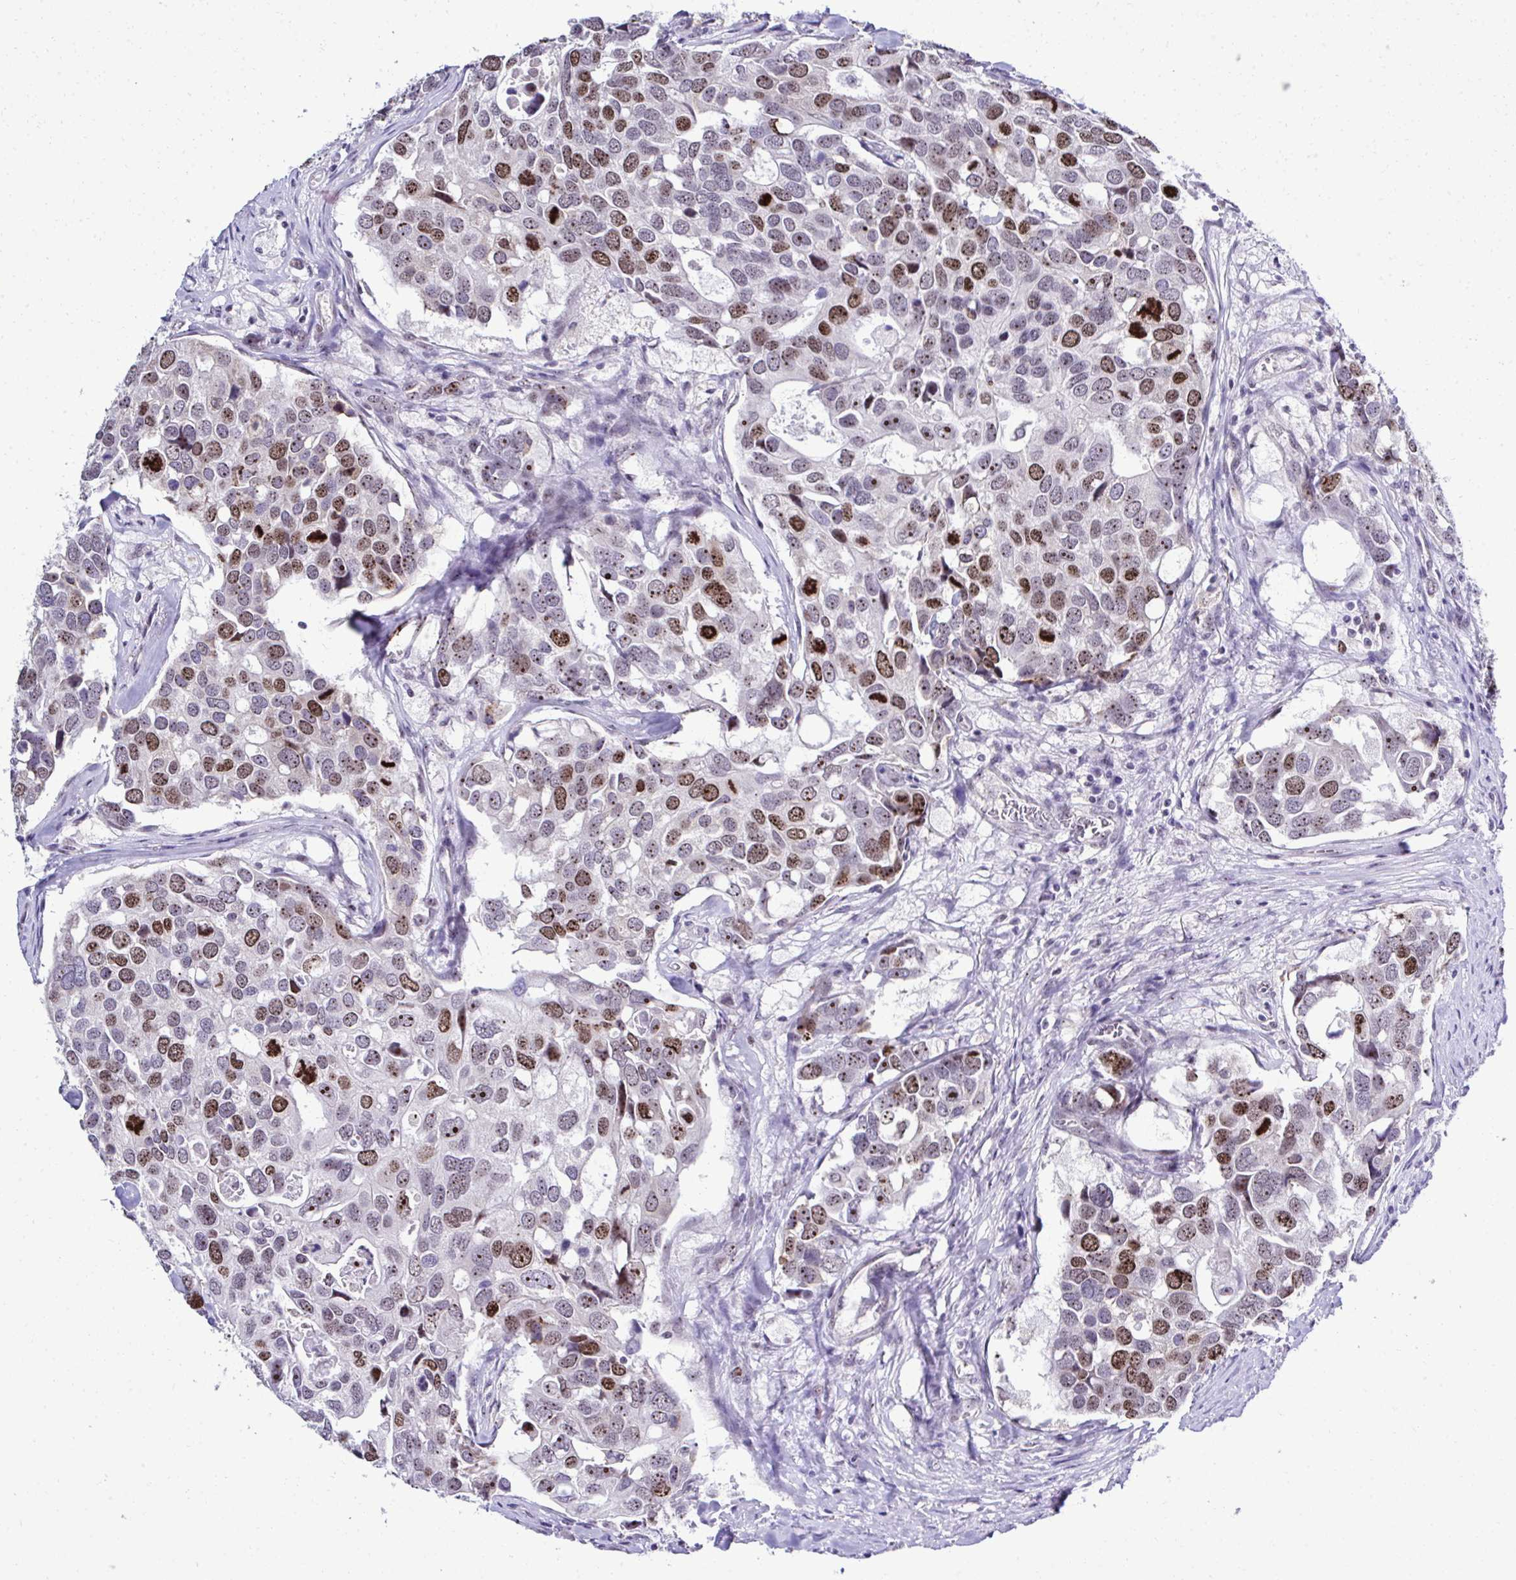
{"staining": {"intensity": "strong", "quantity": "25%-75%", "location": "nuclear"}, "tissue": "breast cancer", "cell_type": "Tumor cells", "image_type": "cancer", "snomed": [{"axis": "morphology", "description": "Duct carcinoma"}, {"axis": "topography", "description": "Breast"}], "caption": "A micrograph of breast cancer stained for a protein displays strong nuclear brown staining in tumor cells.", "gene": "CEP72", "patient": {"sex": "female", "age": 83}}